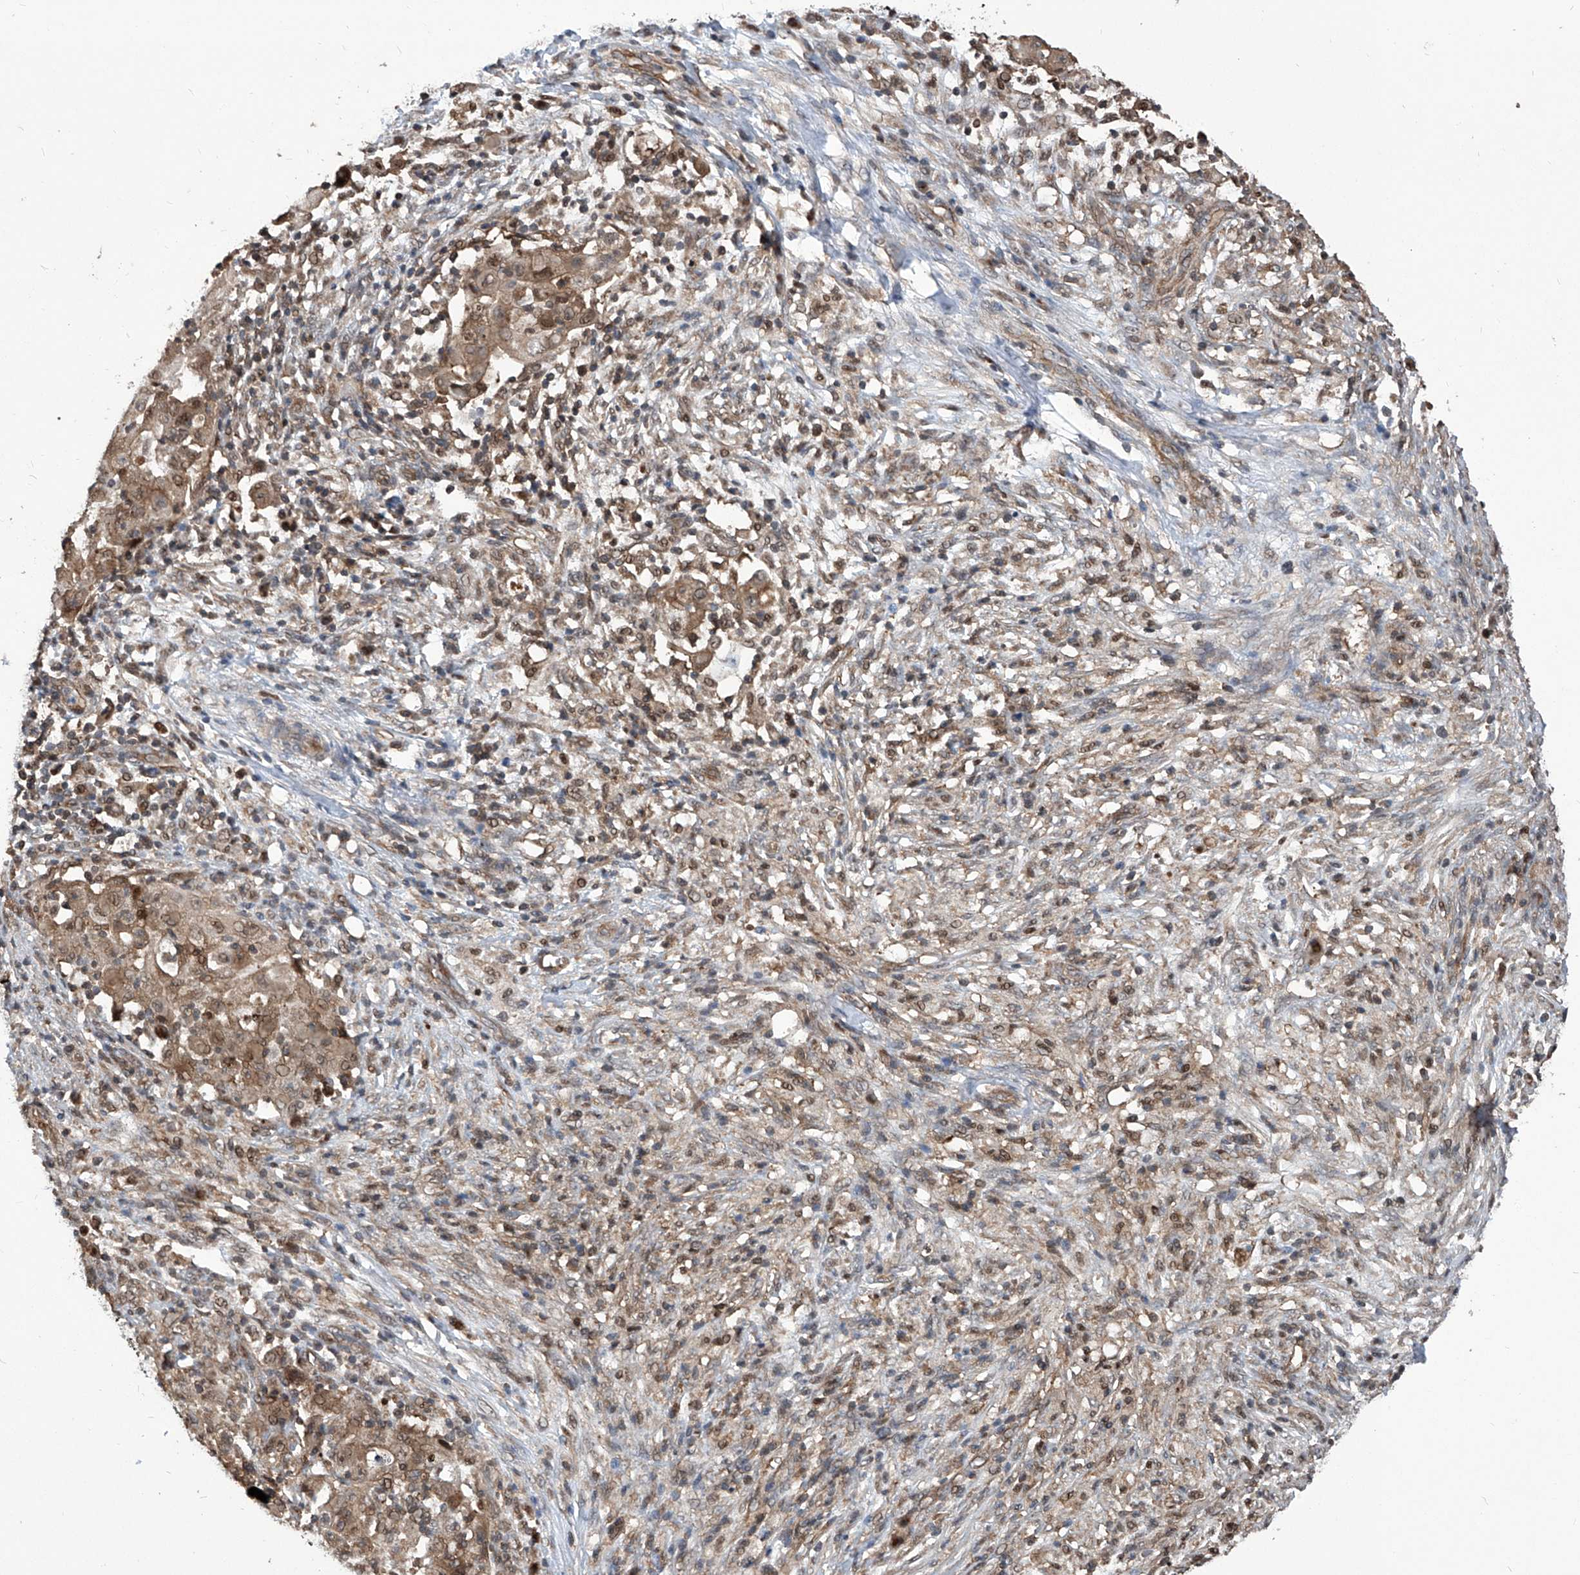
{"staining": {"intensity": "weak", "quantity": ">75%", "location": "cytoplasmic/membranous,nuclear"}, "tissue": "ovarian cancer", "cell_type": "Tumor cells", "image_type": "cancer", "snomed": [{"axis": "morphology", "description": "Carcinoma, endometroid"}, {"axis": "topography", "description": "Ovary"}], "caption": "A brown stain shows weak cytoplasmic/membranous and nuclear positivity of a protein in endometroid carcinoma (ovarian) tumor cells.", "gene": "PSMB1", "patient": {"sex": "female", "age": 42}}